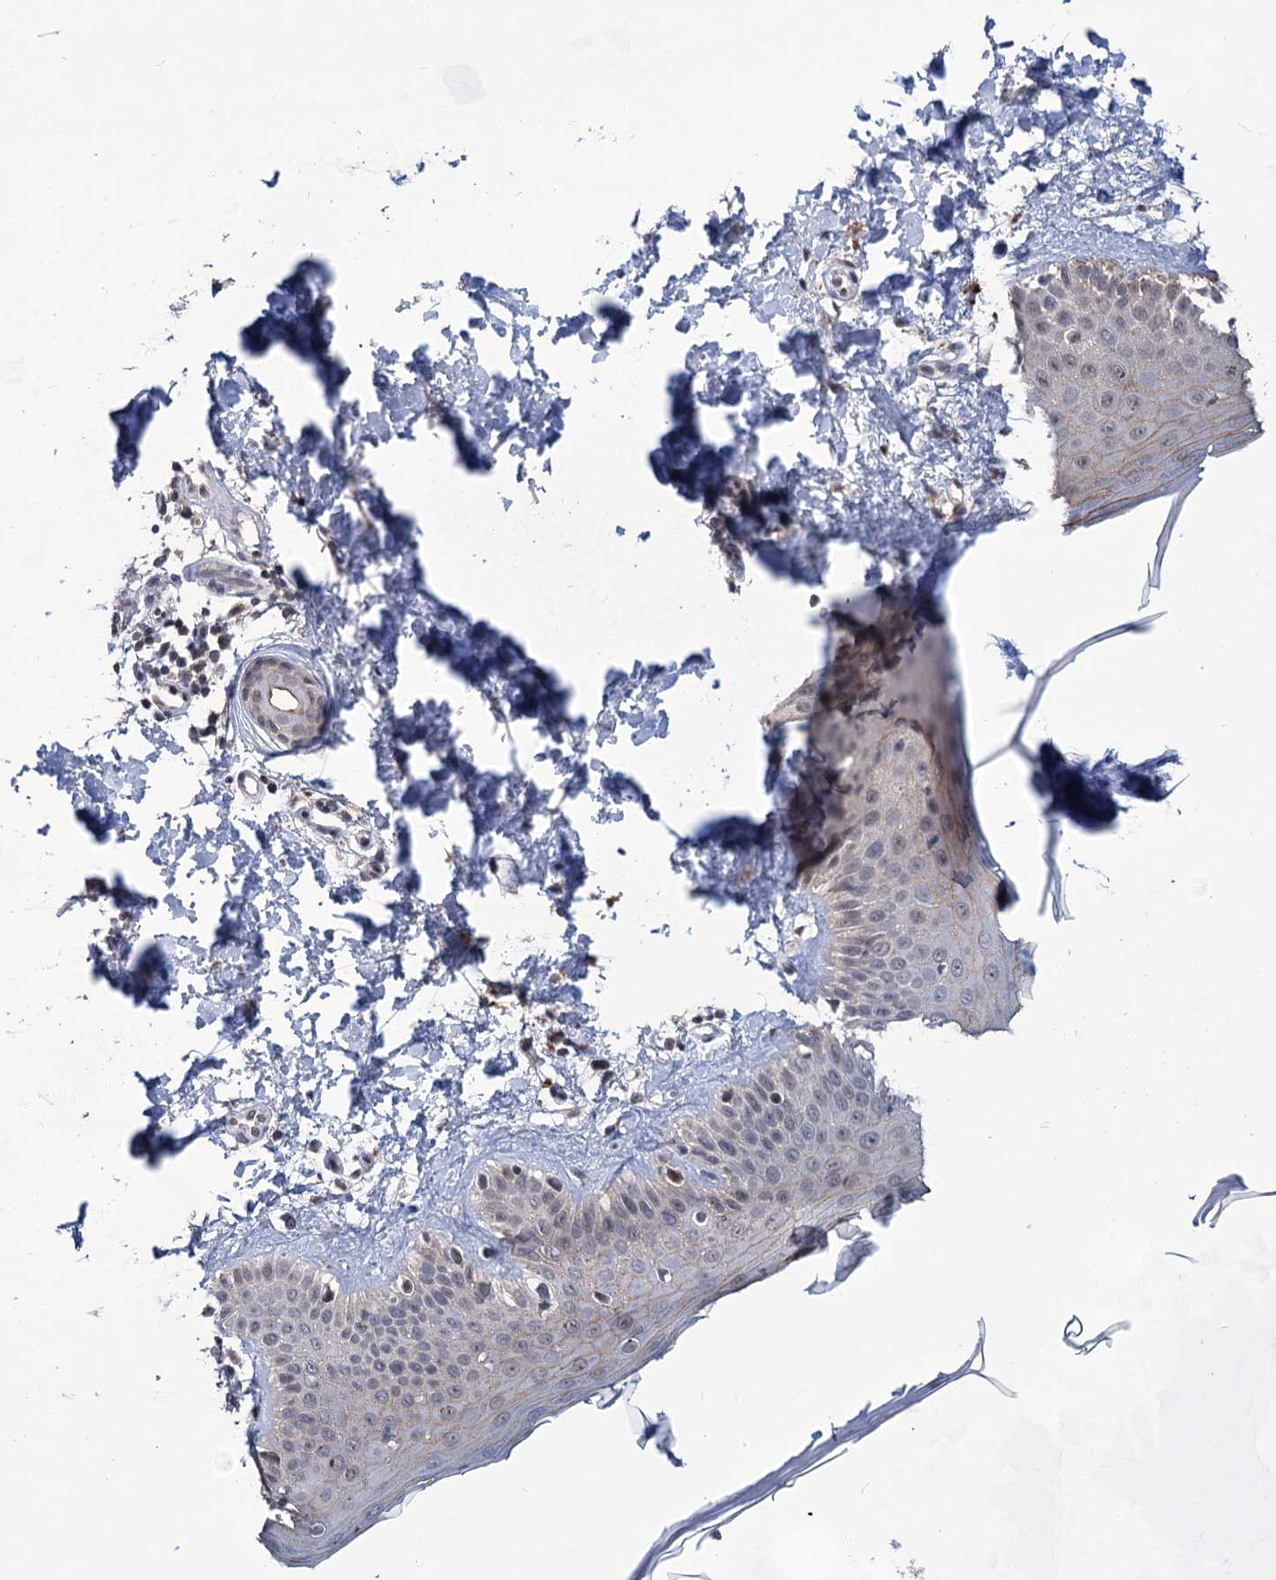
{"staining": {"intensity": "negative", "quantity": "none", "location": "none"}, "tissue": "skin", "cell_type": "Fibroblasts", "image_type": "normal", "snomed": [{"axis": "morphology", "description": "Normal tissue, NOS"}, {"axis": "topography", "description": "Skin"}], "caption": "An IHC histopathology image of unremarkable skin is shown. There is no staining in fibroblasts of skin.", "gene": "TTC17", "patient": {"sex": "male", "age": 52}}